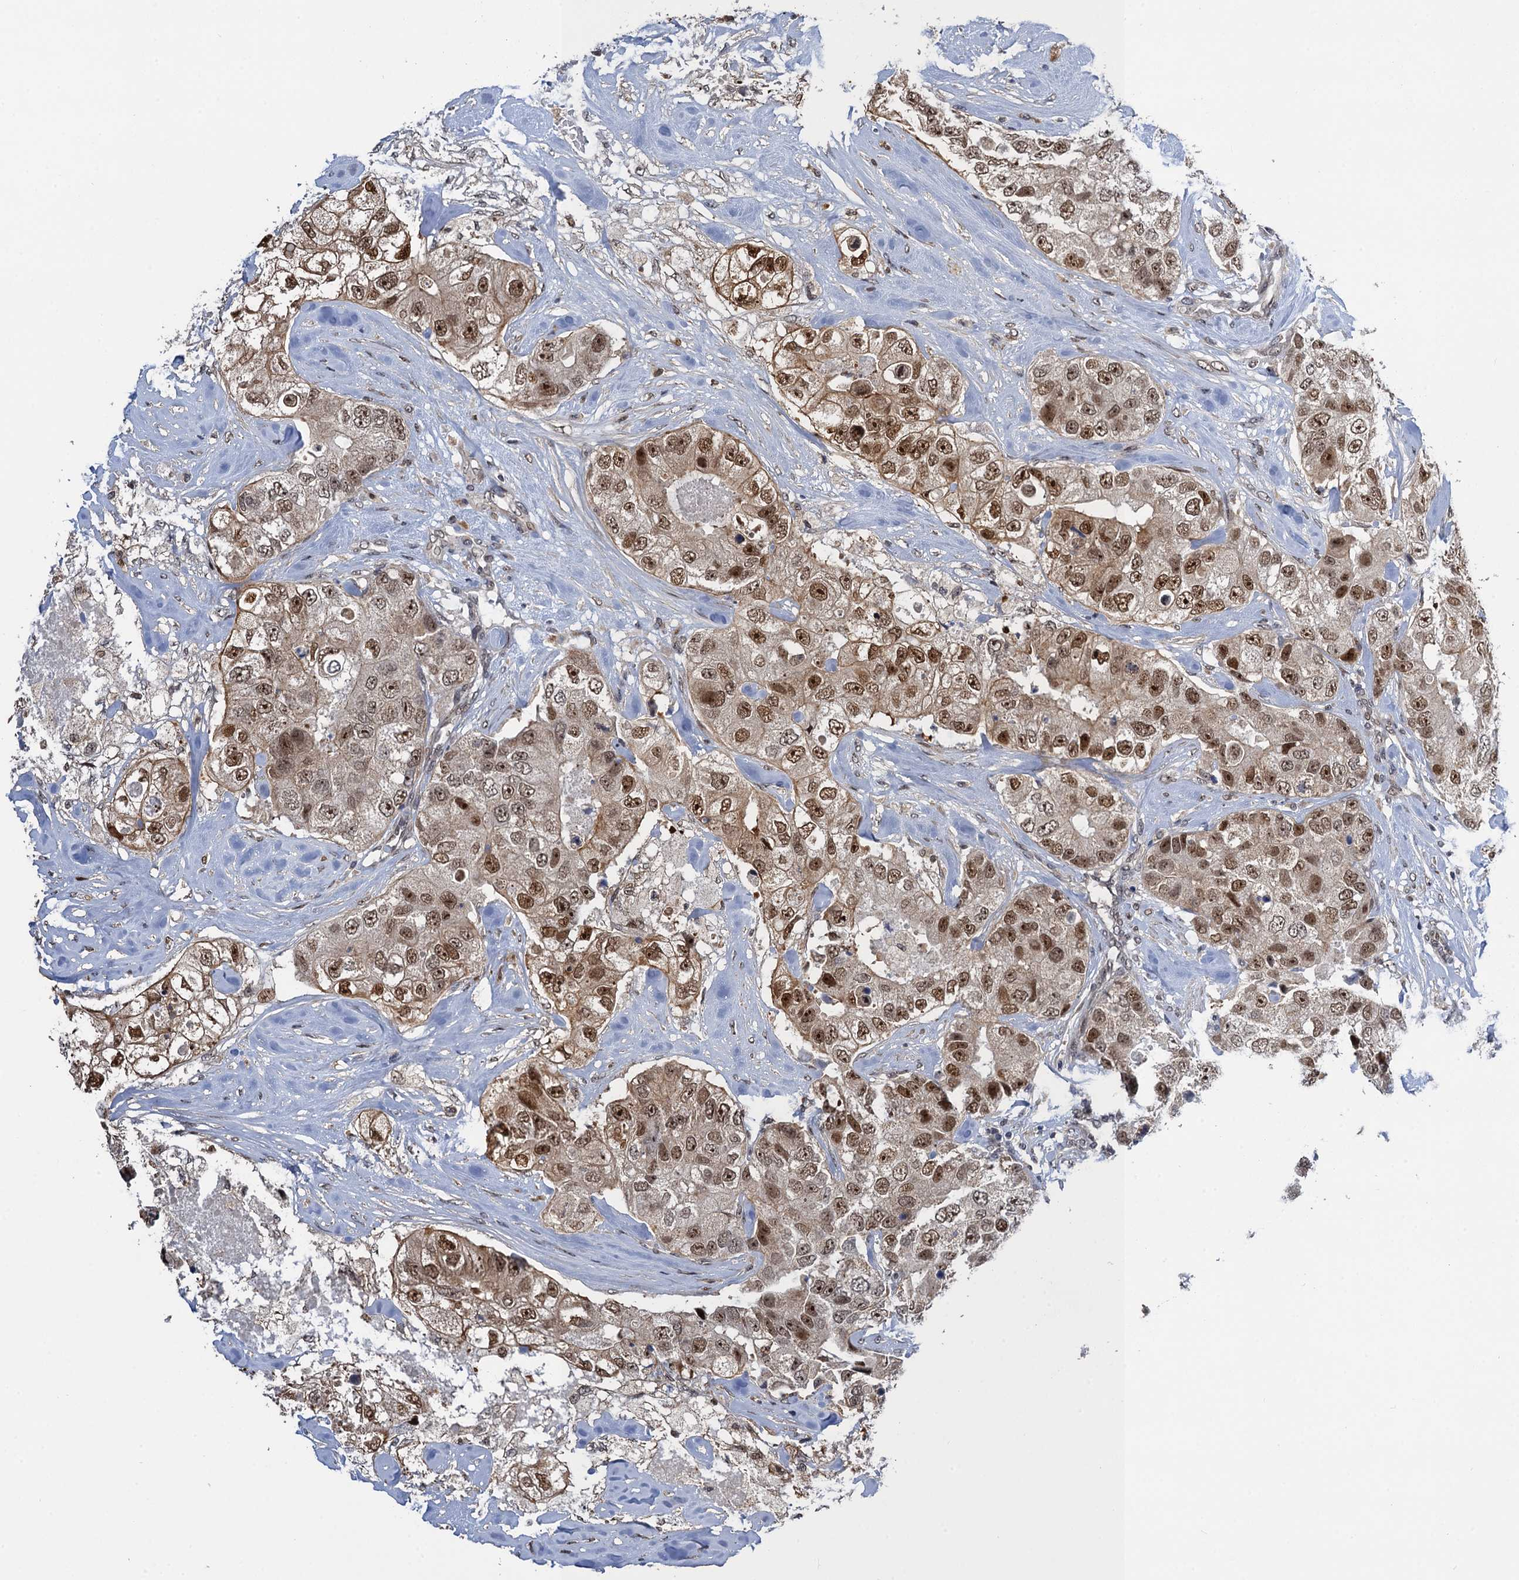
{"staining": {"intensity": "moderate", "quantity": ">75%", "location": "nuclear"}, "tissue": "breast cancer", "cell_type": "Tumor cells", "image_type": "cancer", "snomed": [{"axis": "morphology", "description": "Duct carcinoma"}, {"axis": "topography", "description": "Breast"}], "caption": "Protein staining of breast cancer tissue displays moderate nuclear staining in about >75% of tumor cells.", "gene": "ZAR1L", "patient": {"sex": "female", "age": 62}}